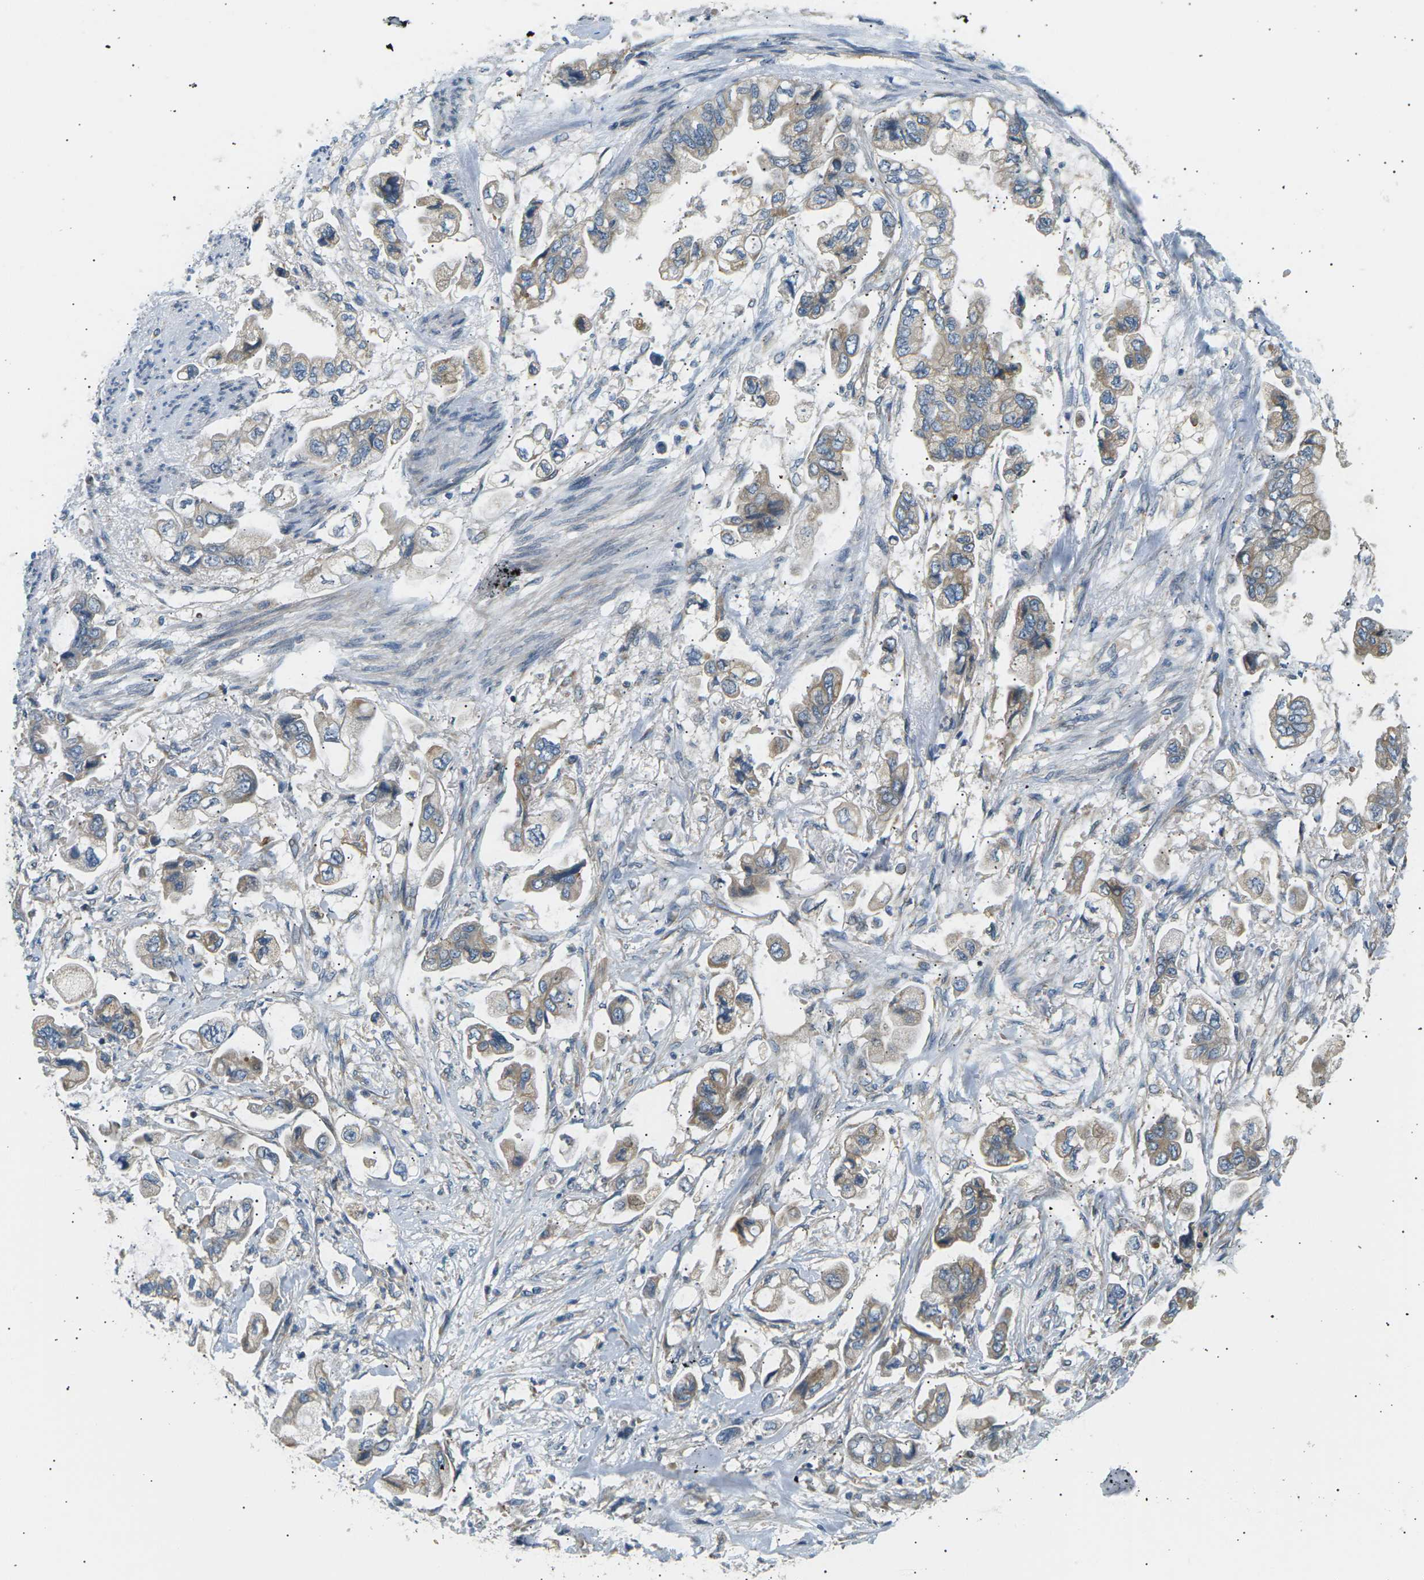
{"staining": {"intensity": "weak", "quantity": "25%-75%", "location": "cytoplasmic/membranous"}, "tissue": "stomach cancer", "cell_type": "Tumor cells", "image_type": "cancer", "snomed": [{"axis": "morphology", "description": "Adenocarcinoma, NOS"}, {"axis": "topography", "description": "Stomach"}], "caption": "Human stomach cancer (adenocarcinoma) stained with a brown dye demonstrates weak cytoplasmic/membranous positive positivity in approximately 25%-75% of tumor cells.", "gene": "TBC1D8", "patient": {"sex": "male", "age": 62}}